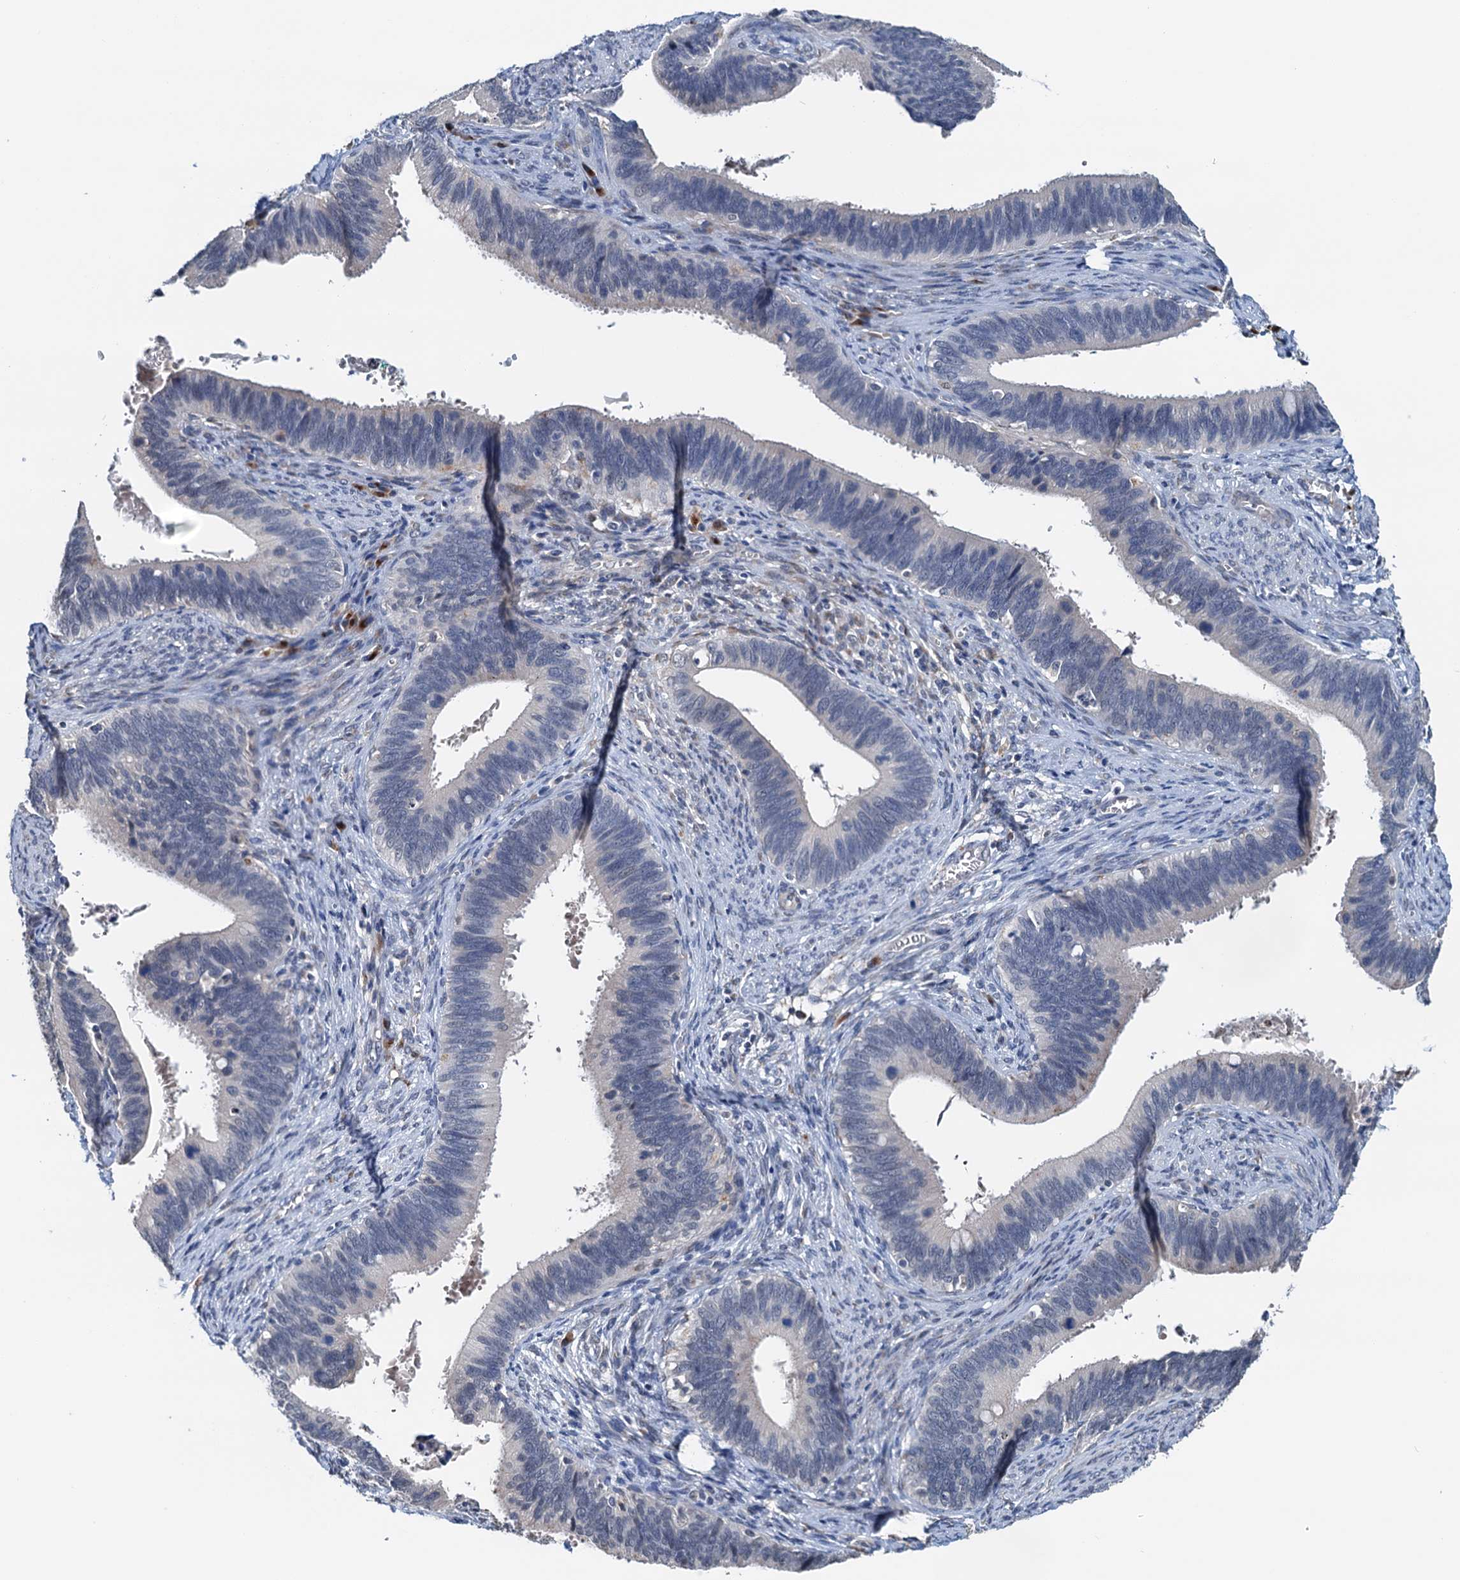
{"staining": {"intensity": "negative", "quantity": "none", "location": "none"}, "tissue": "cervical cancer", "cell_type": "Tumor cells", "image_type": "cancer", "snomed": [{"axis": "morphology", "description": "Adenocarcinoma, NOS"}, {"axis": "topography", "description": "Cervix"}], "caption": "Immunohistochemistry of human cervical cancer reveals no expression in tumor cells. (DAB IHC with hematoxylin counter stain).", "gene": "SHLD1", "patient": {"sex": "female", "age": 42}}